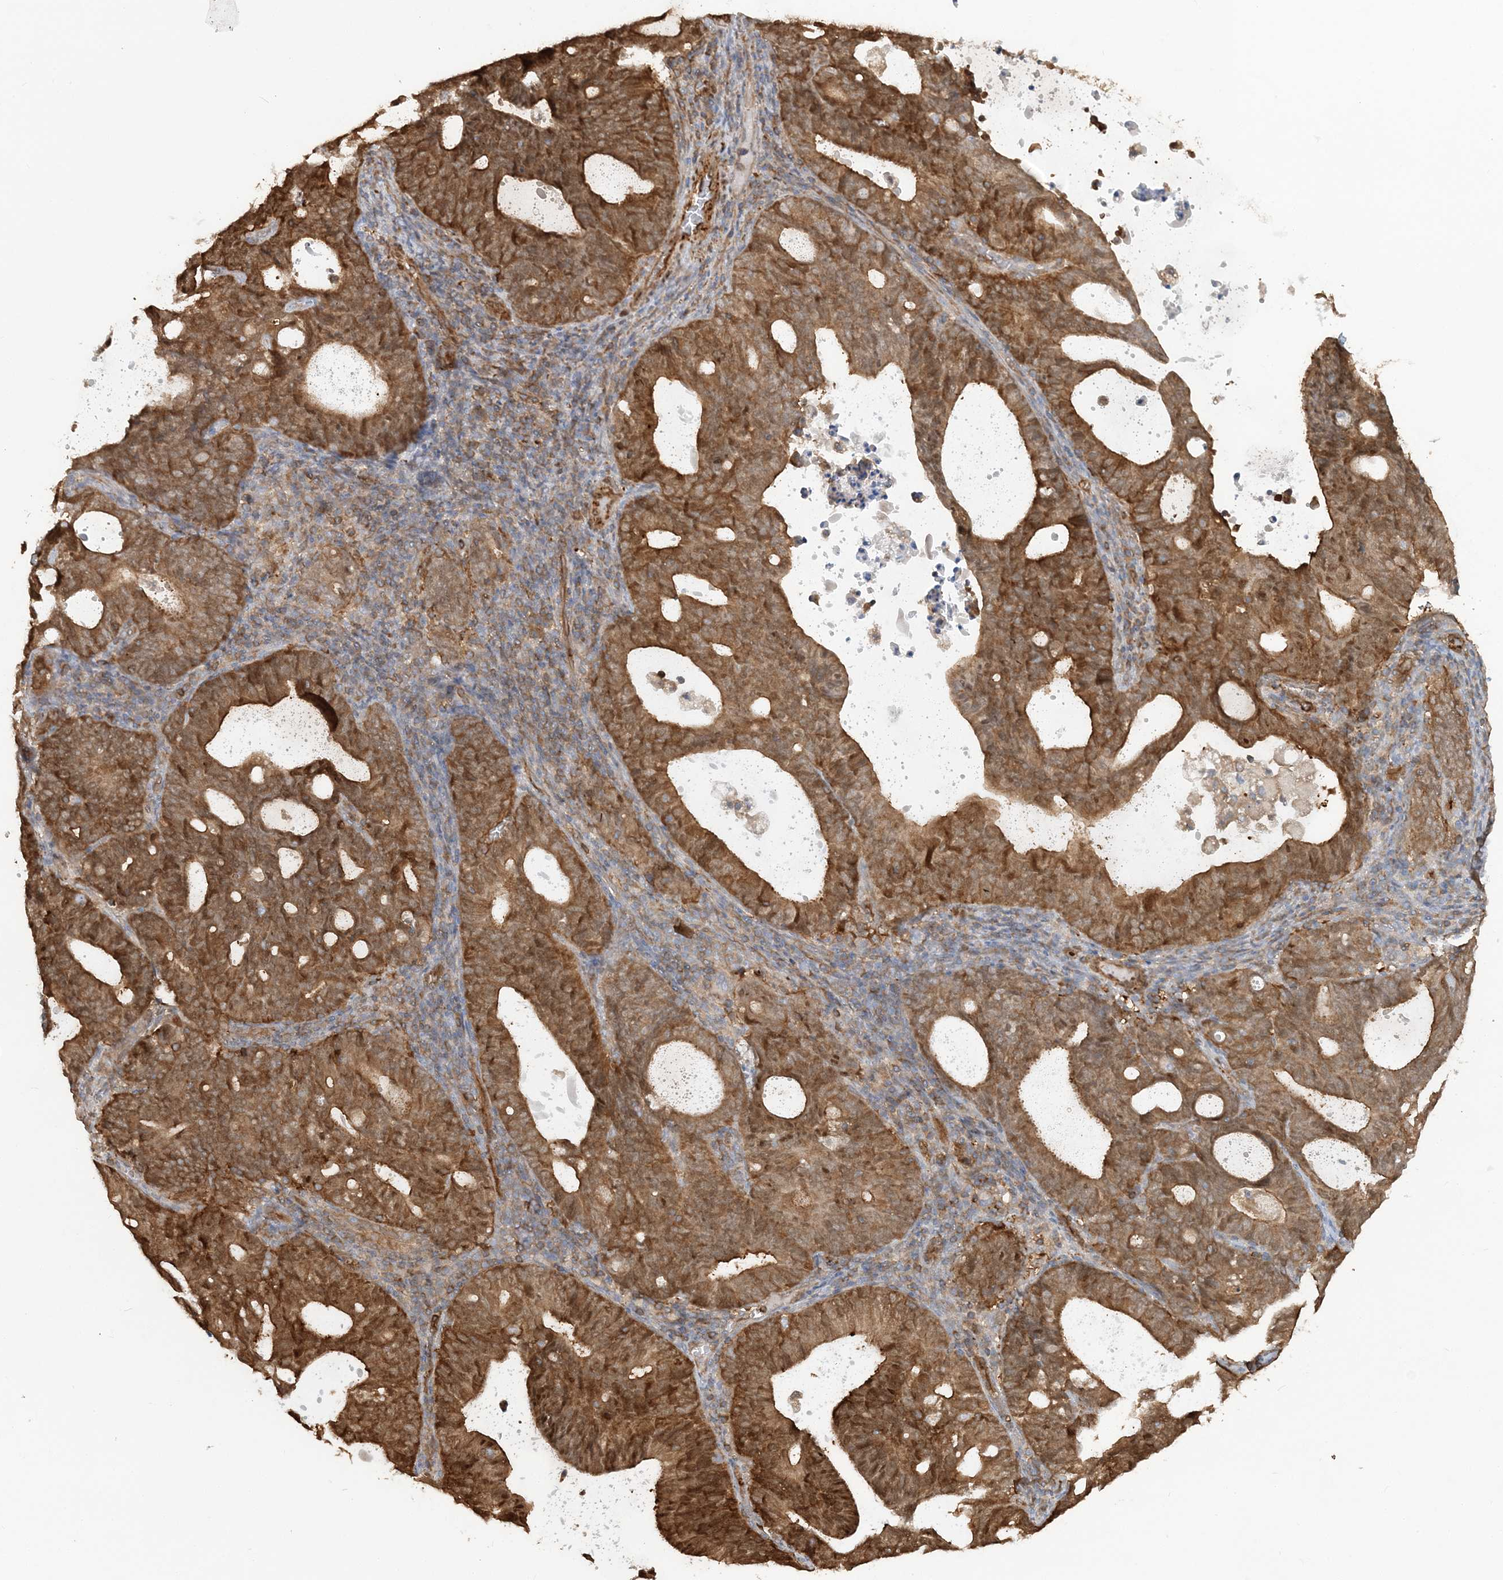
{"staining": {"intensity": "strong", "quantity": ">75%", "location": "cytoplasmic/membranous"}, "tissue": "endometrial cancer", "cell_type": "Tumor cells", "image_type": "cancer", "snomed": [{"axis": "morphology", "description": "Adenocarcinoma, NOS"}, {"axis": "topography", "description": "Uterus"}], "caption": "IHC photomicrograph of endometrial adenocarcinoma stained for a protein (brown), which demonstrates high levels of strong cytoplasmic/membranous staining in about >75% of tumor cells.", "gene": "DSTN", "patient": {"sex": "female", "age": 83}}